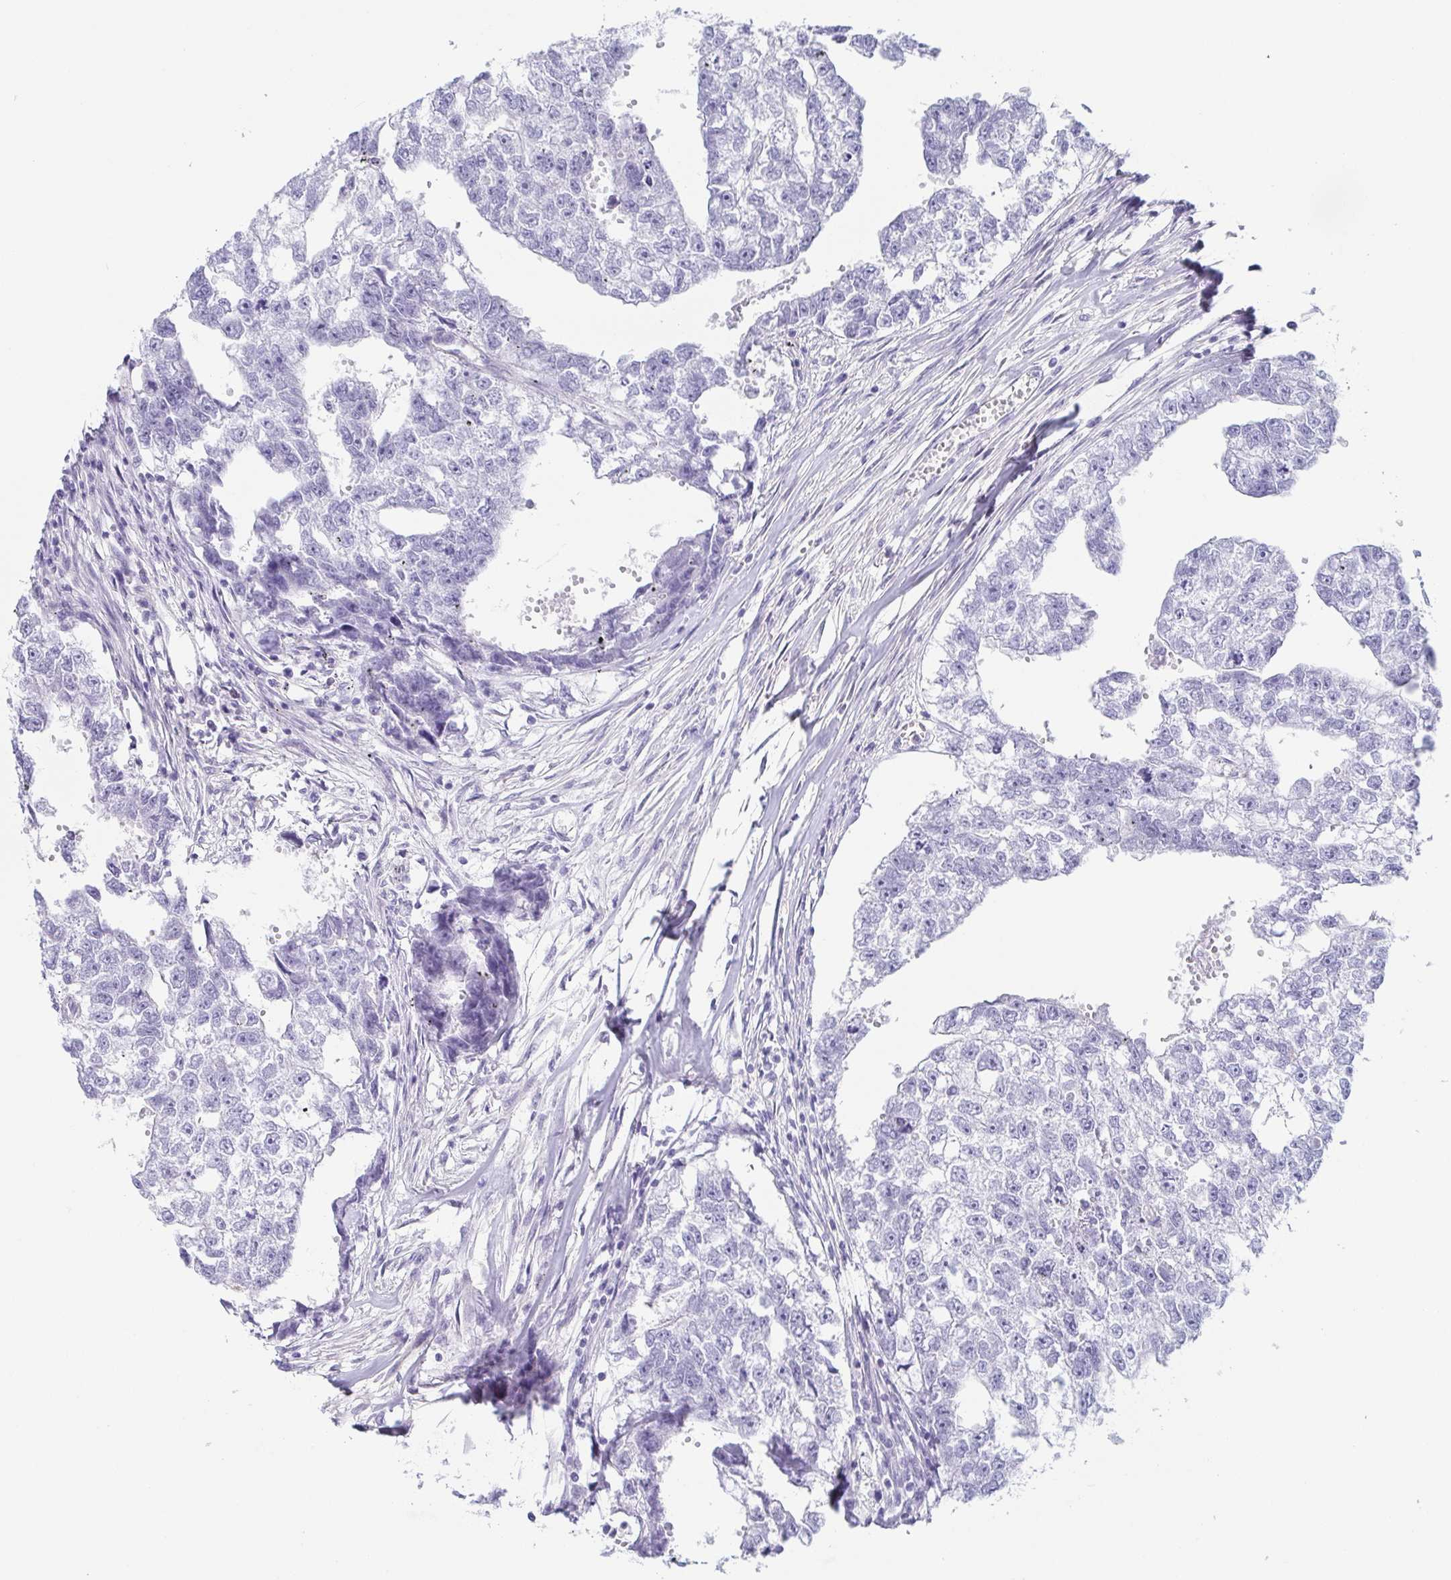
{"staining": {"intensity": "negative", "quantity": "none", "location": "none"}, "tissue": "testis cancer", "cell_type": "Tumor cells", "image_type": "cancer", "snomed": [{"axis": "morphology", "description": "Carcinoma, Embryonal, NOS"}, {"axis": "morphology", "description": "Teratoma, malignant, NOS"}, {"axis": "topography", "description": "Testis"}], "caption": "Testis cancer (malignant teratoma) was stained to show a protein in brown. There is no significant staining in tumor cells. Nuclei are stained in blue.", "gene": "PRR4", "patient": {"sex": "male", "age": 44}}